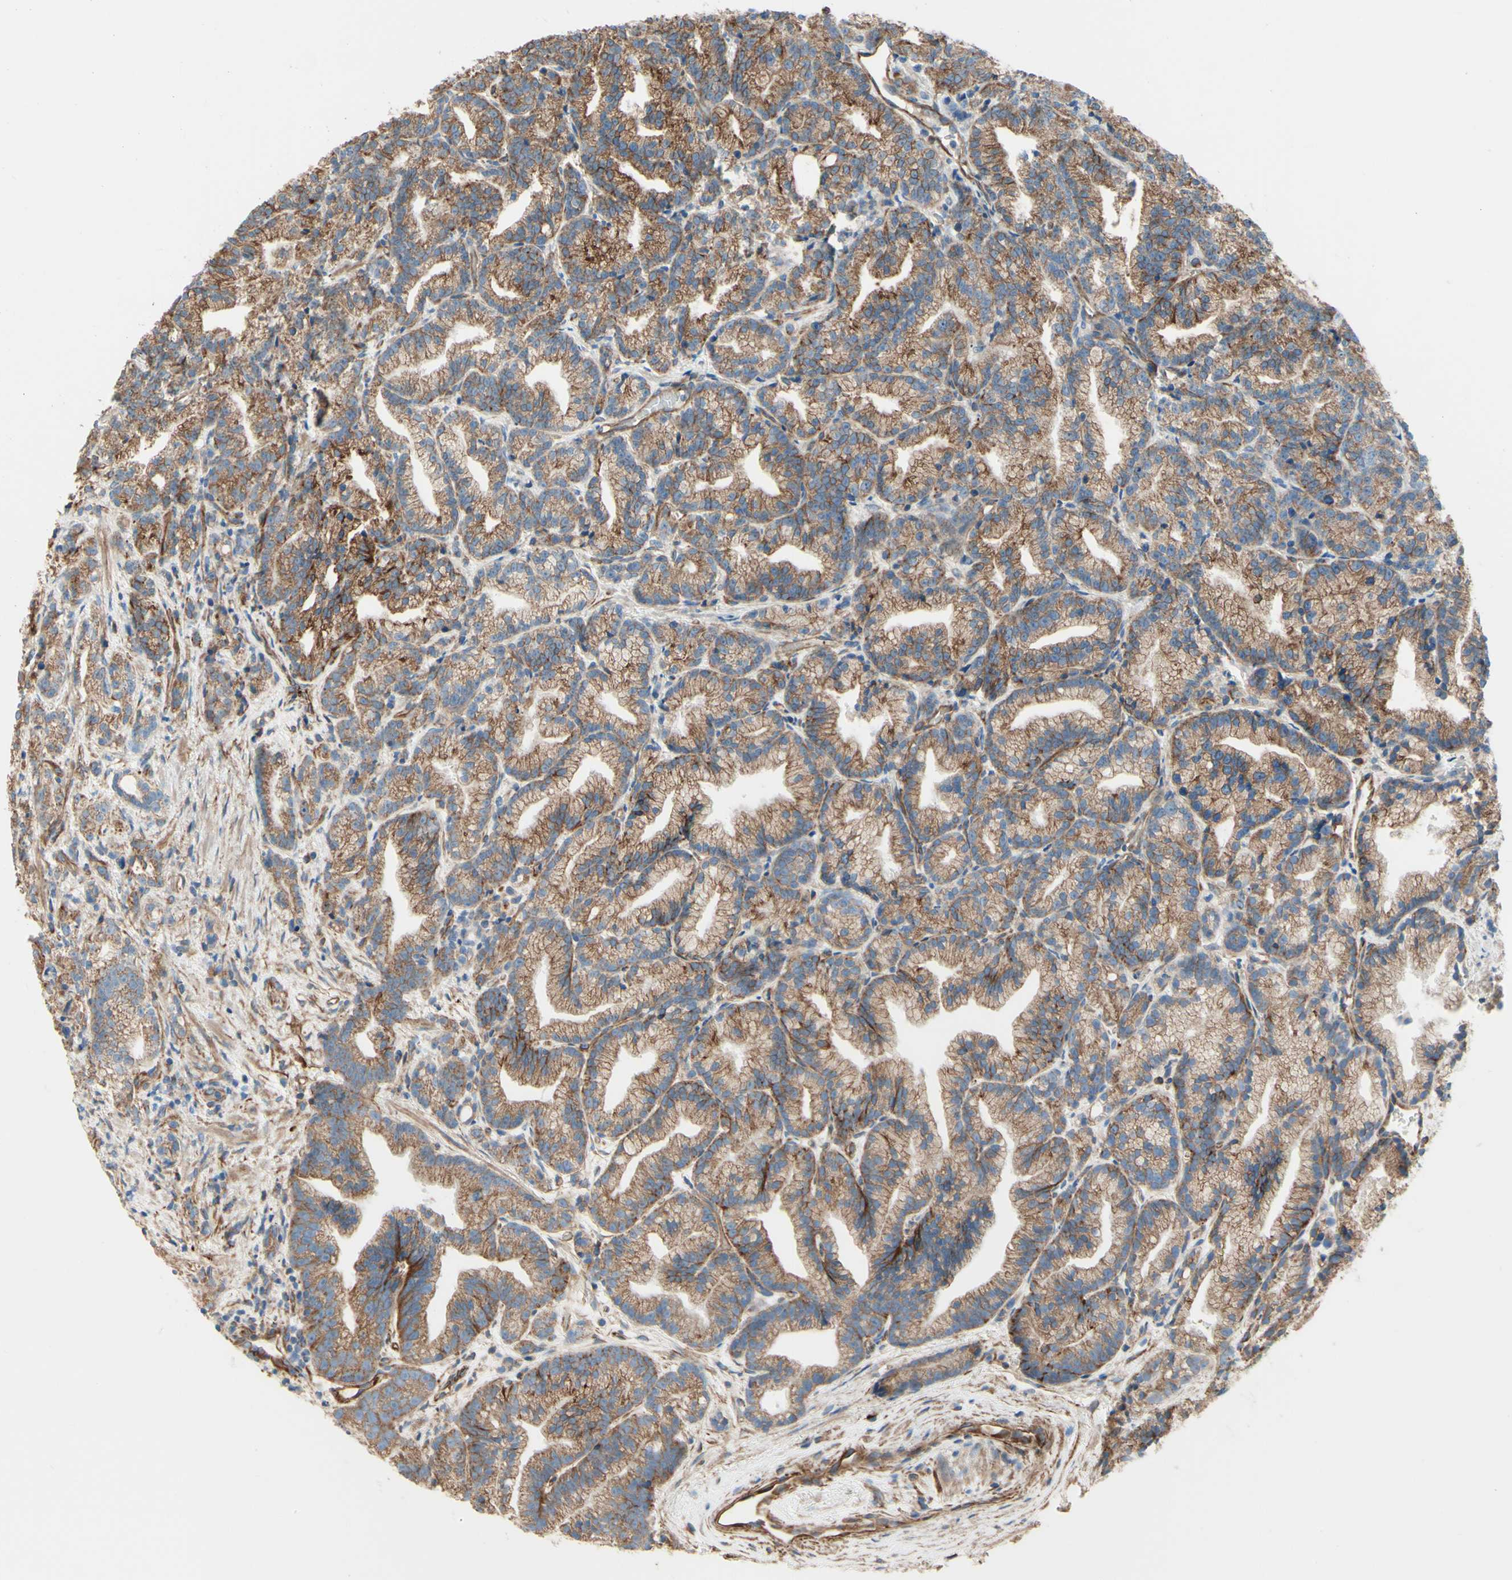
{"staining": {"intensity": "moderate", "quantity": ">75%", "location": "cytoplasmic/membranous"}, "tissue": "prostate cancer", "cell_type": "Tumor cells", "image_type": "cancer", "snomed": [{"axis": "morphology", "description": "Adenocarcinoma, Low grade"}, {"axis": "topography", "description": "Prostate"}], "caption": "Brown immunohistochemical staining in human prostate low-grade adenocarcinoma displays moderate cytoplasmic/membranous expression in about >75% of tumor cells.", "gene": "ENDOD1", "patient": {"sex": "male", "age": 89}}